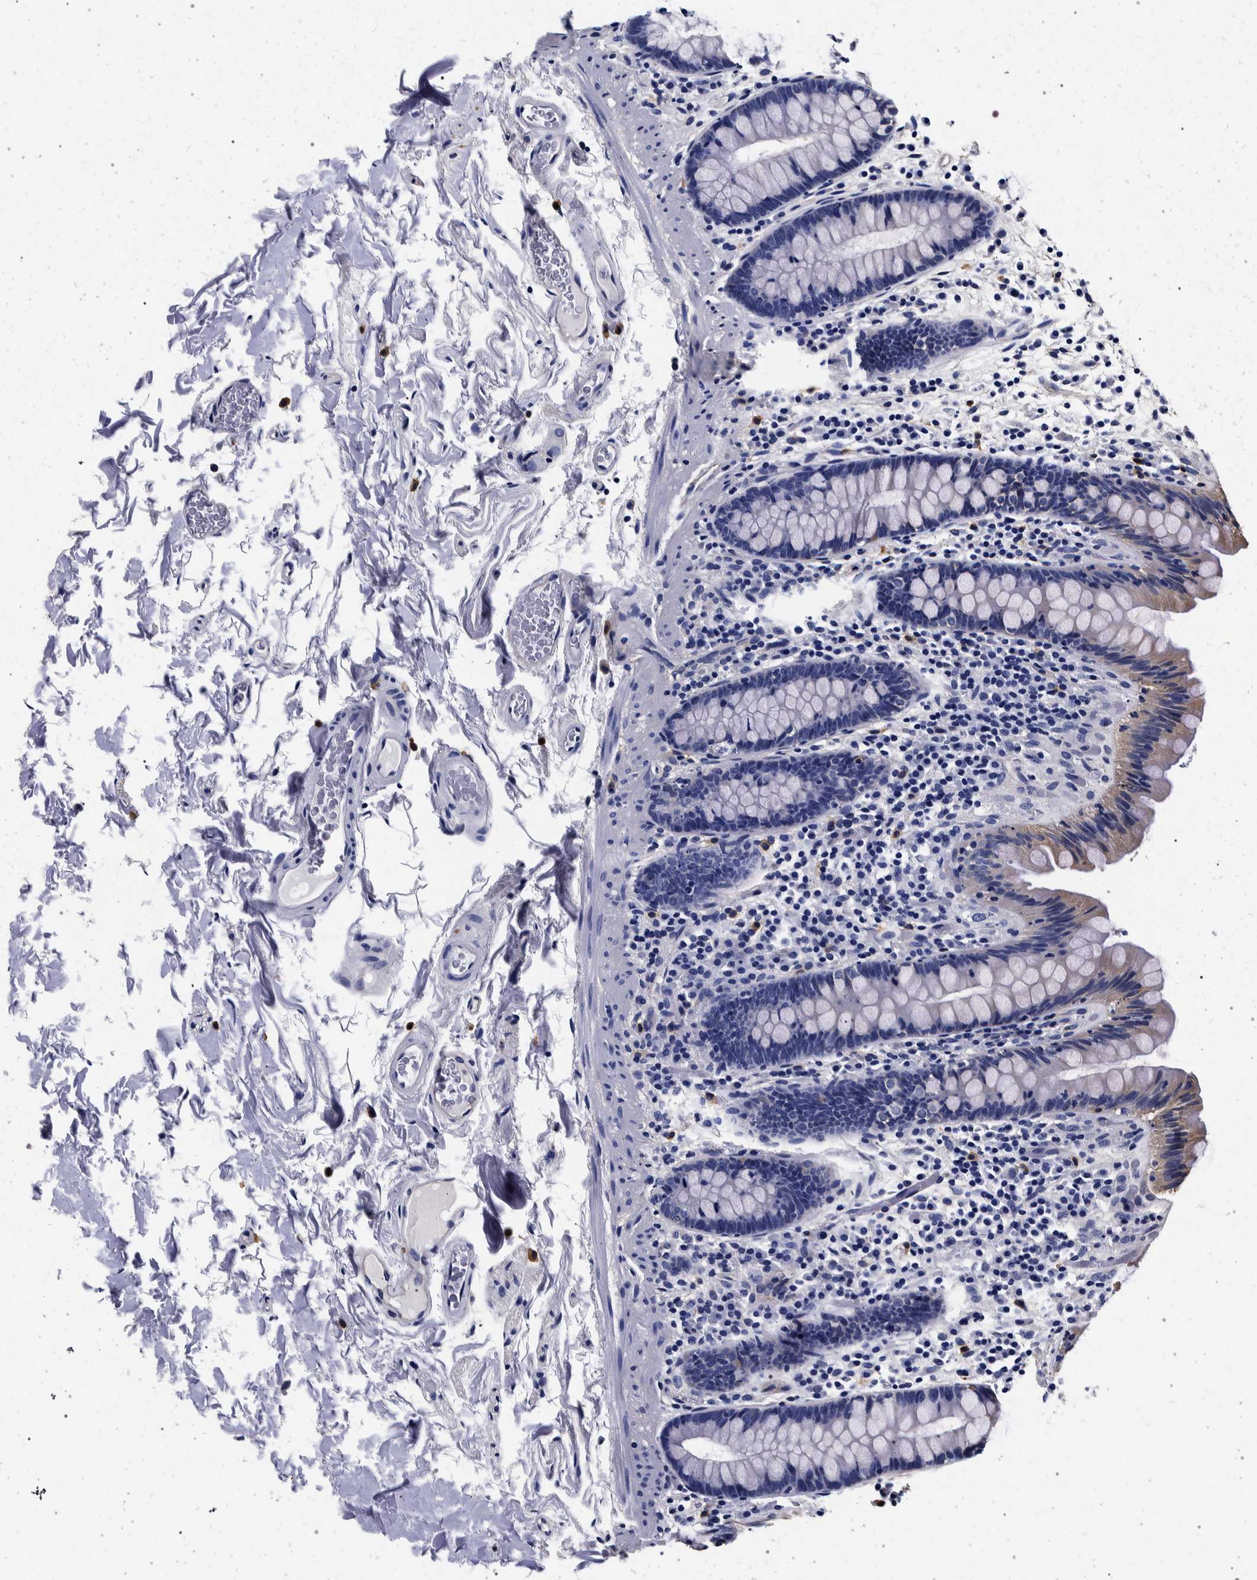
{"staining": {"intensity": "negative", "quantity": "none", "location": "none"}, "tissue": "colon", "cell_type": "Endothelial cells", "image_type": "normal", "snomed": [{"axis": "morphology", "description": "Normal tissue, NOS"}, {"axis": "topography", "description": "Colon"}], "caption": "Immunohistochemistry (IHC) photomicrograph of normal colon: colon stained with DAB (3,3'-diaminobenzidine) displays no significant protein positivity in endothelial cells.", "gene": "NIBAN2", "patient": {"sex": "female", "age": 80}}